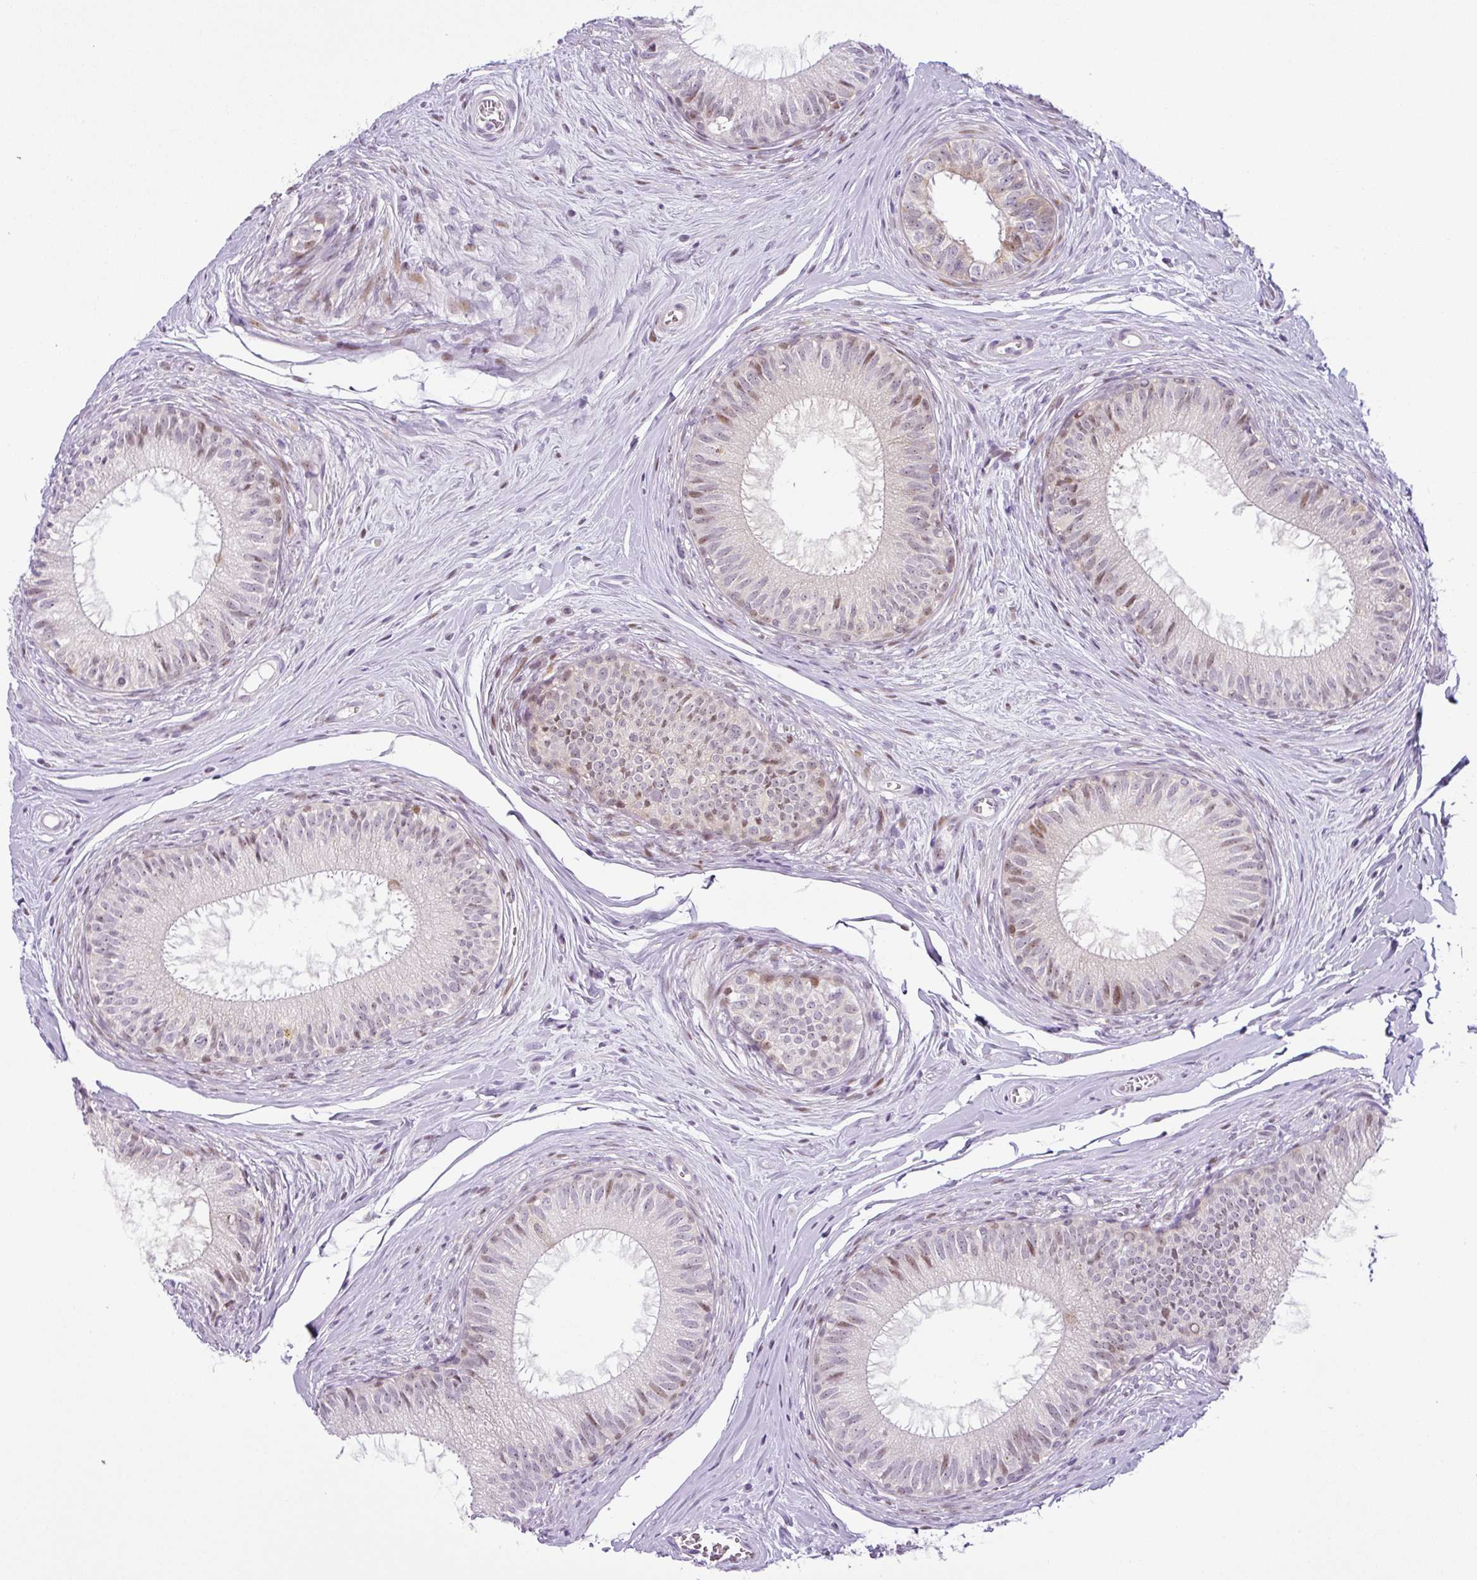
{"staining": {"intensity": "weak", "quantity": "25%-75%", "location": "nuclear"}, "tissue": "epididymis", "cell_type": "Glandular cells", "image_type": "normal", "snomed": [{"axis": "morphology", "description": "Normal tissue, NOS"}, {"axis": "topography", "description": "Epididymis"}], "caption": "Immunohistochemical staining of normal human epididymis displays low levels of weak nuclear expression in about 25%-75% of glandular cells. The staining was performed using DAB to visualize the protein expression in brown, while the nuclei were stained in blue with hematoxylin (Magnification: 20x).", "gene": "NDUFB2", "patient": {"sex": "male", "age": 25}}